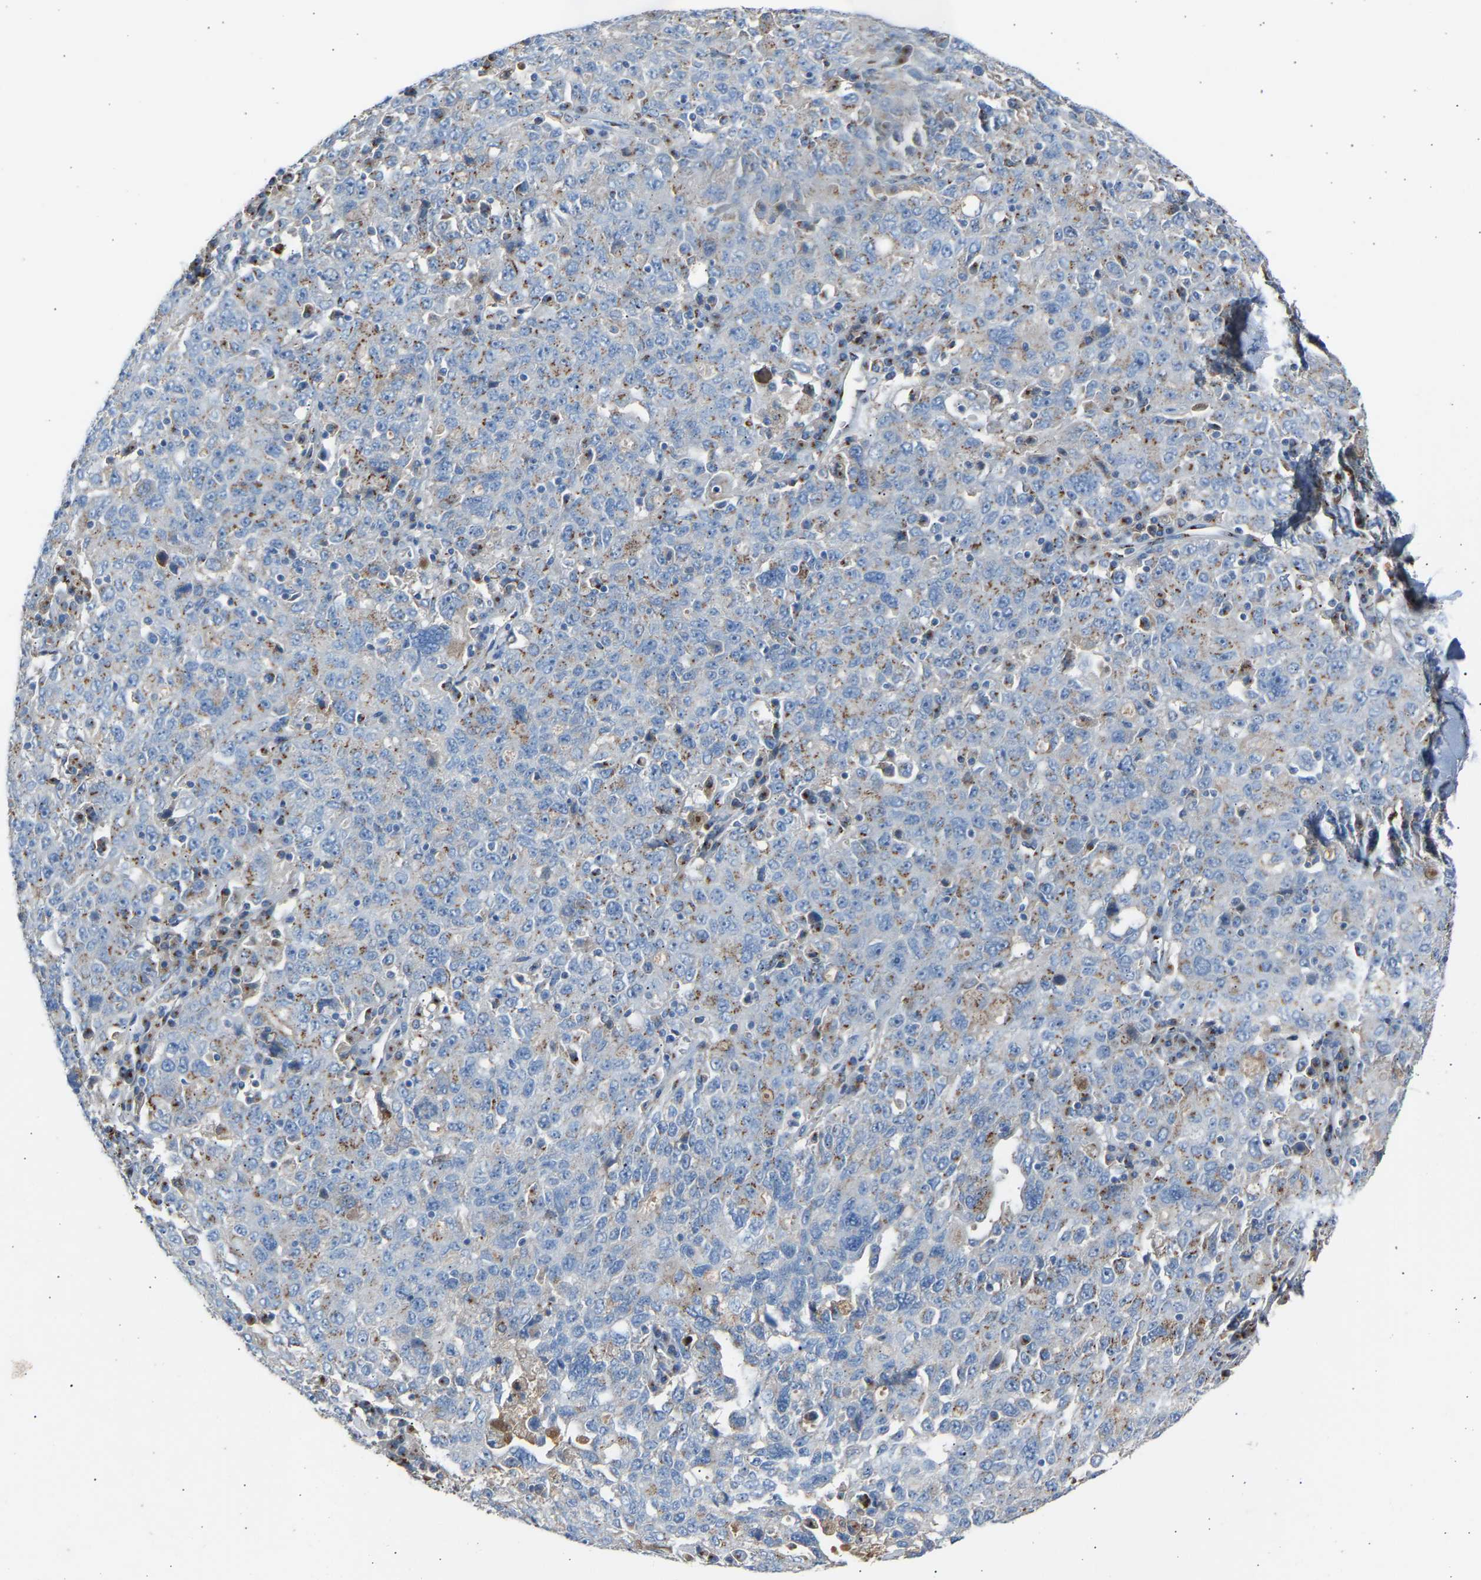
{"staining": {"intensity": "moderate", "quantity": "<25%", "location": "cytoplasmic/membranous"}, "tissue": "ovarian cancer", "cell_type": "Tumor cells", "image_type": "cancer", "snomed": [{"axis": "morphology", "description": "Carcinoma, endometroid"}, {"axis": "topography", "description": "Ovary"}], "caption": "Human endometroid carcinoma (ovarian) stained with a protein marker exhibits moderate staining in tumor cells.", "gene": "CYREN", "patient": {"sex": "female", "age": 62}}